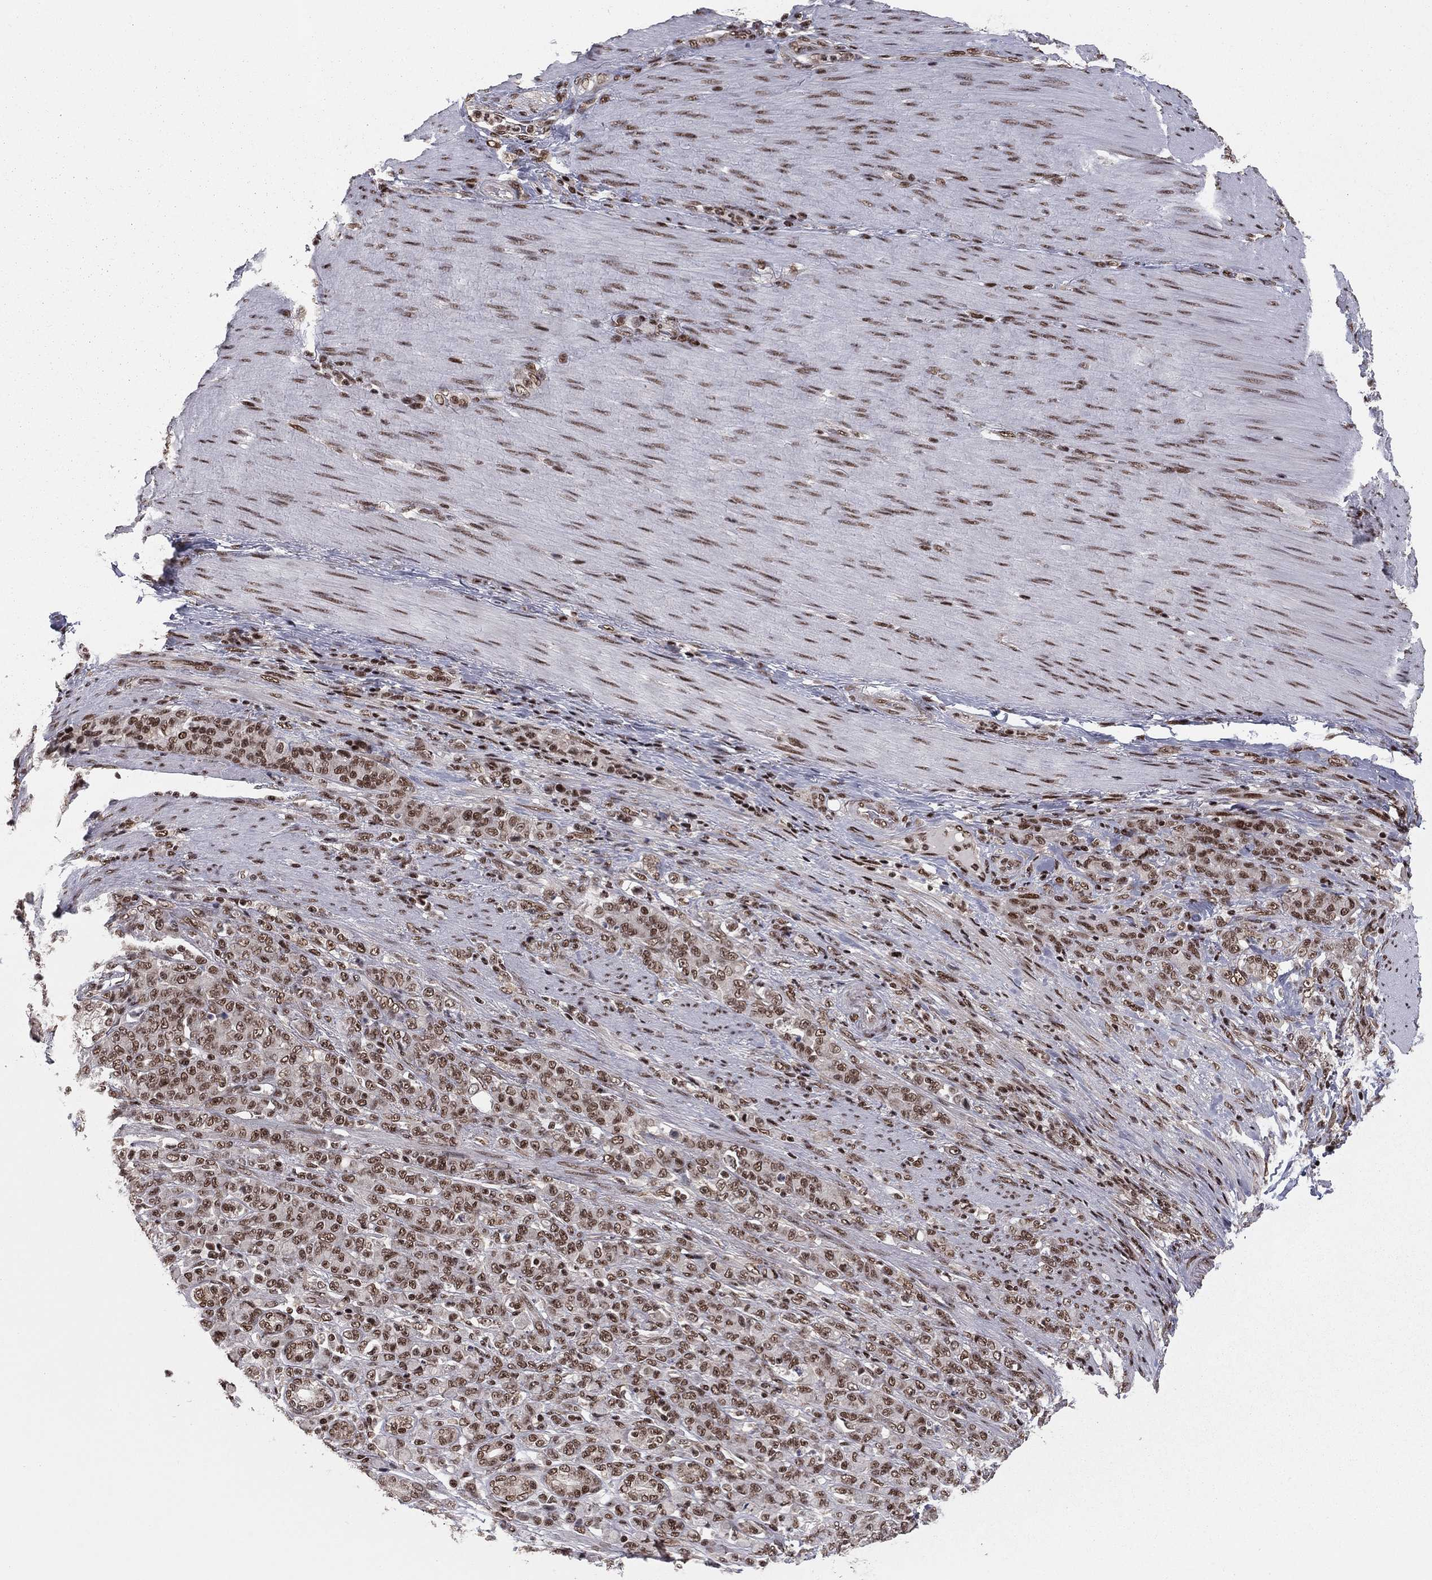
{"staining": {"intensity": "moderate", "quantity": ">75%", "location": "nuclear"}, "tissue": "stomach cancer", "cell_type": "Tumor cells", "image_type": "cancer", "snomed": [{"axis": "morphology", "description": "Normal tissue, NOS"}, {"axis": "morphology", "description": "Adenocarcinoma, NOS"}, {"axis": "topography", "description": "Stomach"}], "caption": "Stomach cancer stained with a protein marker reveals moderate staining in tumor cells.", "gene": "NFYB", "patient": {"sex": "female", "age": 79}}